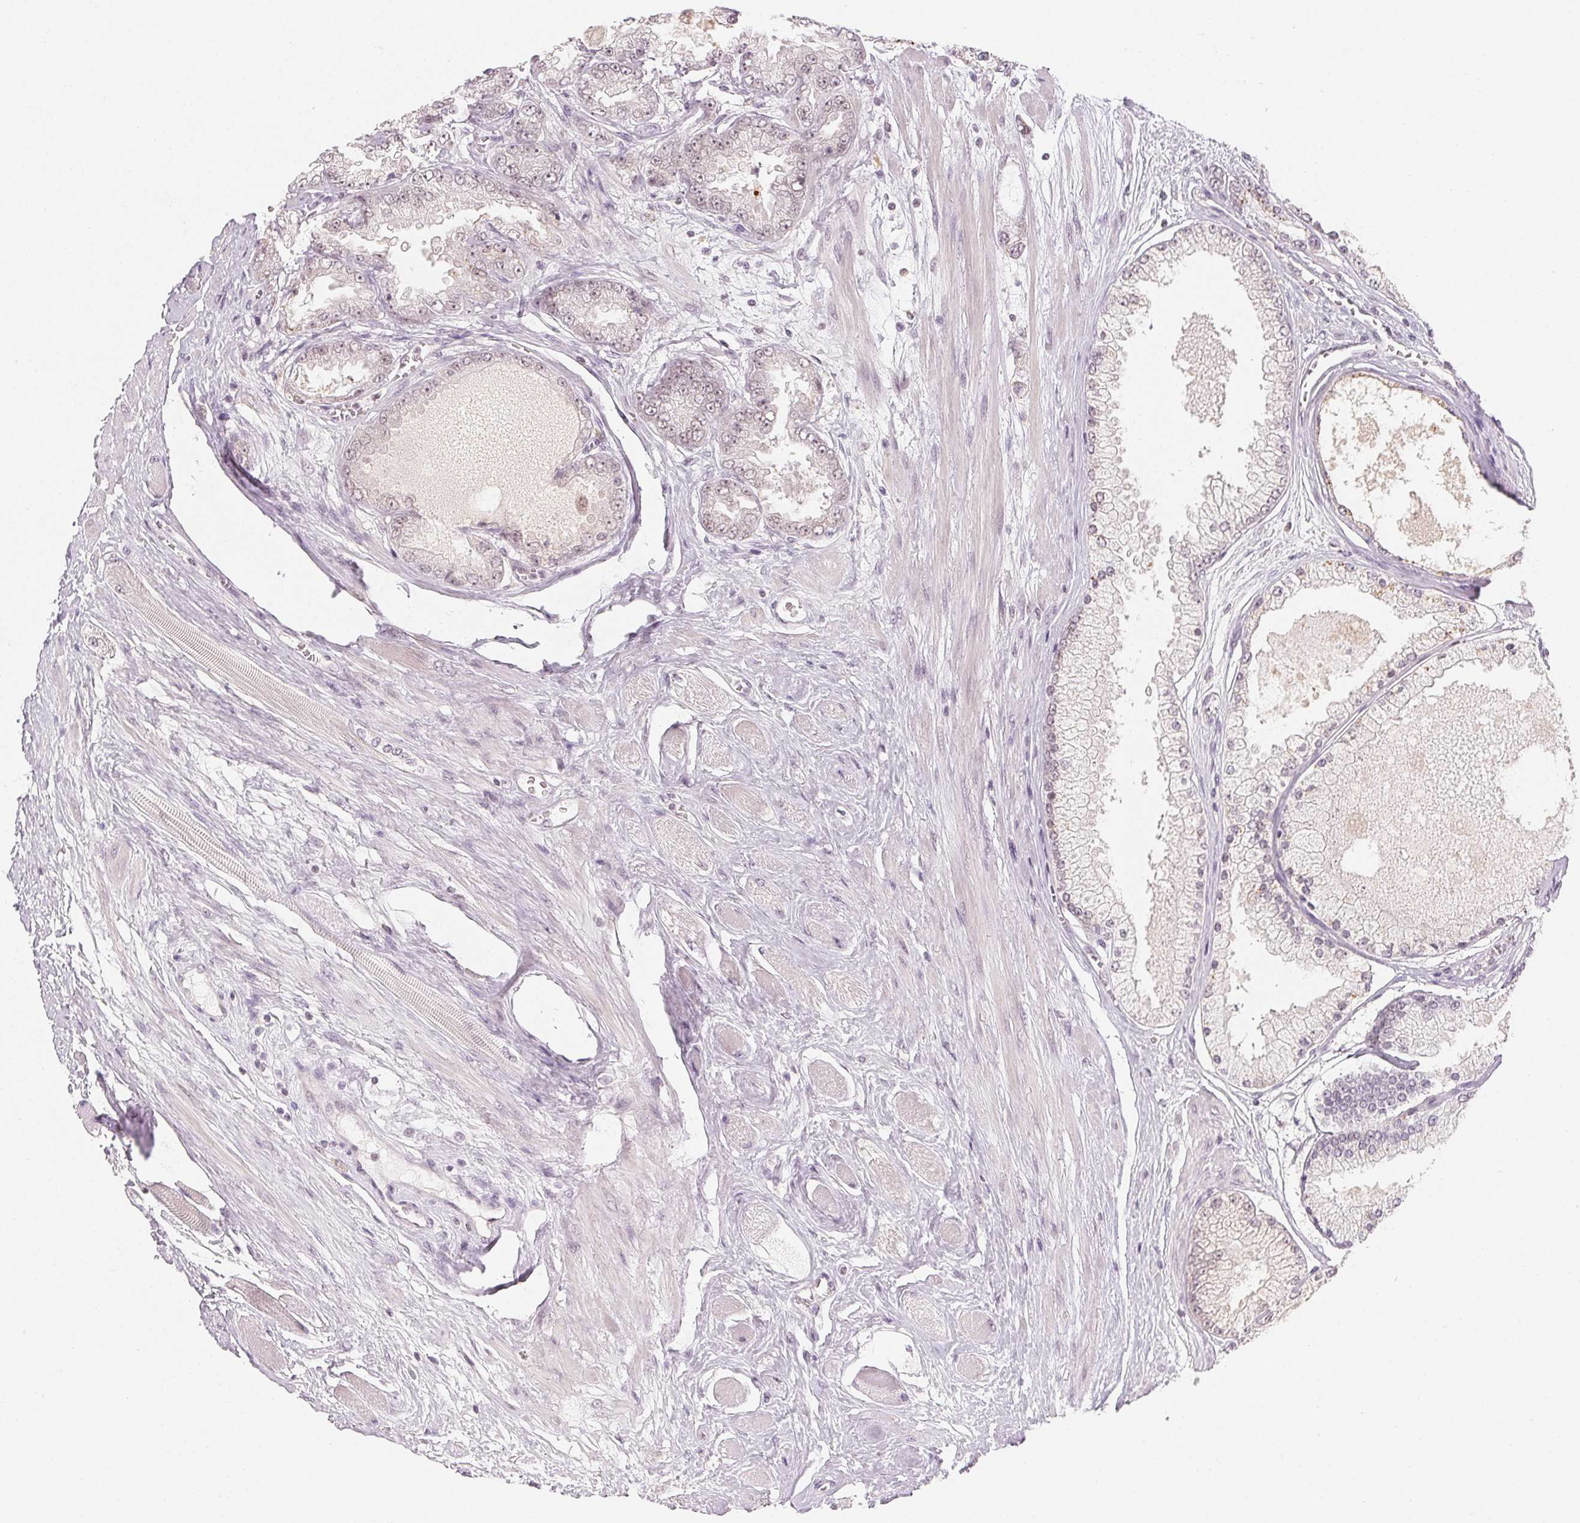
{"staining": {"intensity": "negative", "quantity": "none", "location": "none"}, "tissue": "prostate cancer", "cell_type": "Tumor cells", "image_type": "cancer", "snomed": [{"axis": "morphology", "description": "Adenocarcinoma, High grade"}, {"axis": "topography", "description": "Prostate"}], "caption": "This micrograph is of prostate cancer stained with immunohistochemistry to label a protein in brown with the nuclei are counter-stained blue. There is no positivity in tumor cells.", "gene": "NXF3", "patient": {"sex": "male", "age": 67}}